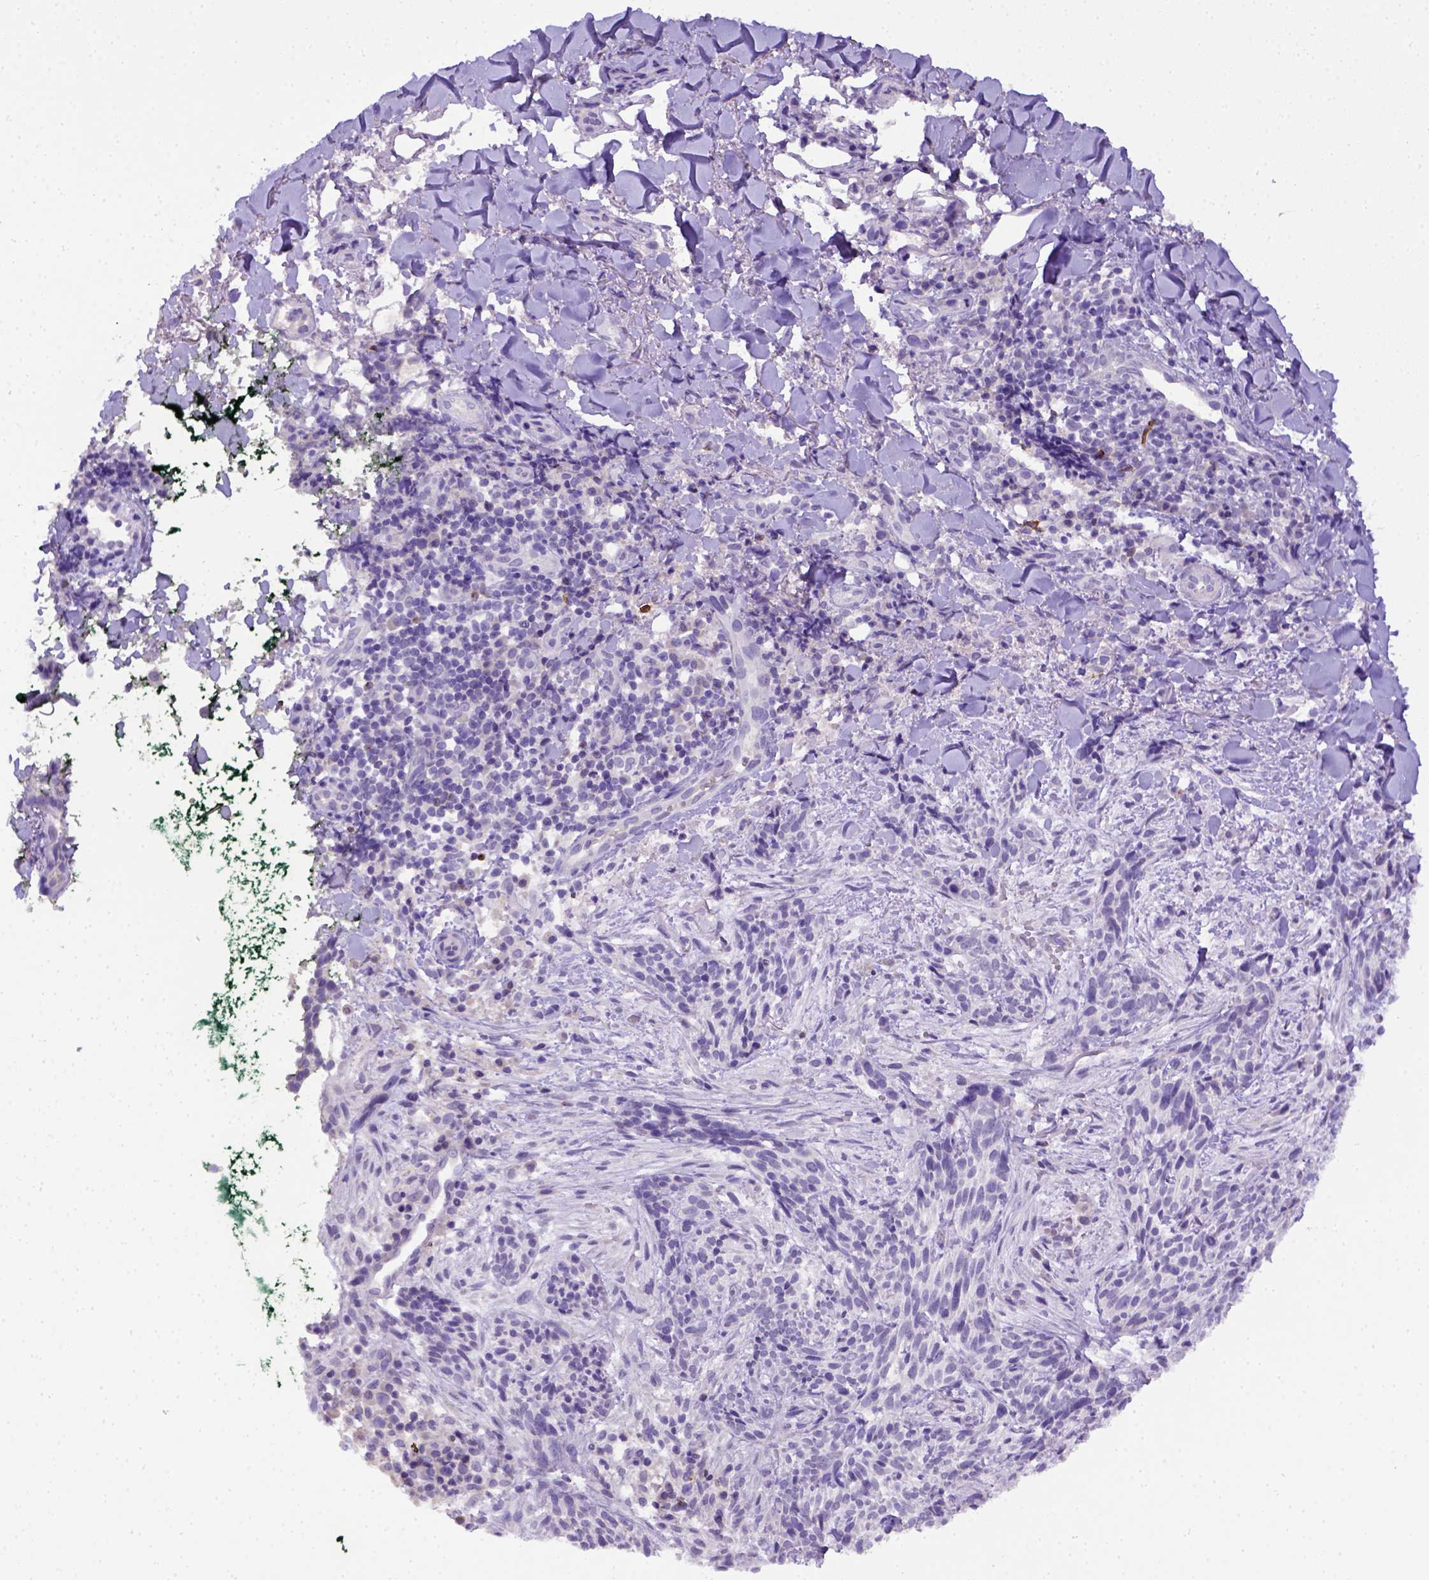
{"staining": {"intensity": "negative", "quantity": "none", "location": "none"}, "tissue": "skin cancer", "cell_type": "Tumor cells", "image_type": "cancer", "snomed": [{"axis": "morphology", "description": "Basal cell carcinoma"}, {"axis": "topography", "description": "Skin"}], "caption": "The photomicrograph shows no significant expression in tumor cells of basal cell carcinoma (skin).", "gene": "B3GAT1", "patient": {"sex": "male", "age": 71}}